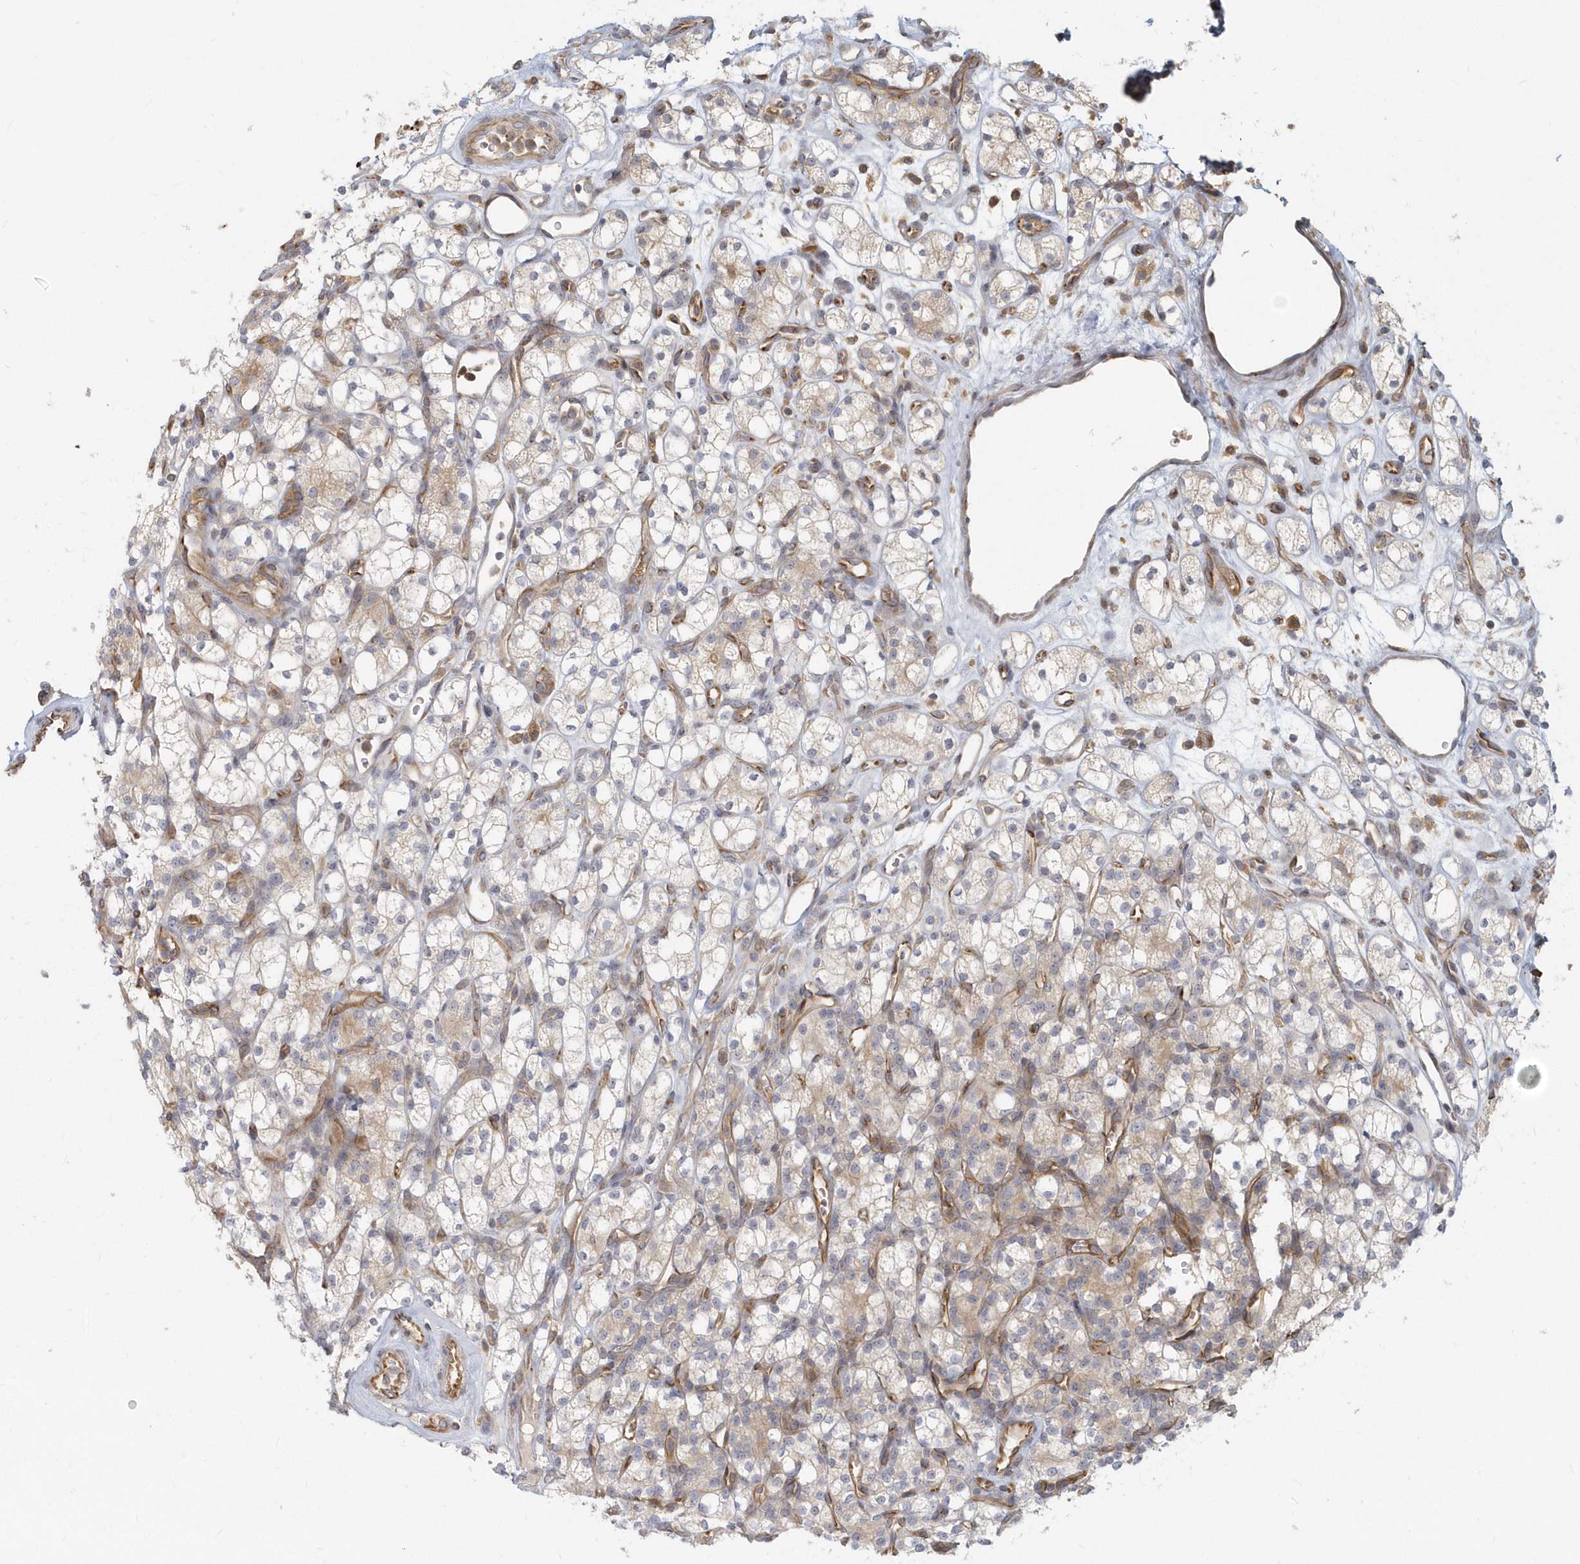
{"staining": {"intensity": "weak", "quantity": "25%-75%", "location": "cytoplasmic/membranous"}, "tissue": "renal cancer", "cell_type": "Tumor cells", "image_type": "cancer", "snomed": [{"axis": "morphology", "description": "Adenocarcinoma, NOS"}, {"axis": "topography", "description": "Kidney"}], "caption": "This micrograph reveals immunohistochemistry (IHC) staining of human adenocarcinoma (renal), with low weak cytoplasmic/membranous expression in about 25%-75% of tumor cells.", "gene": "NAPB", "patient": {"sex": "male", "age": 77}}